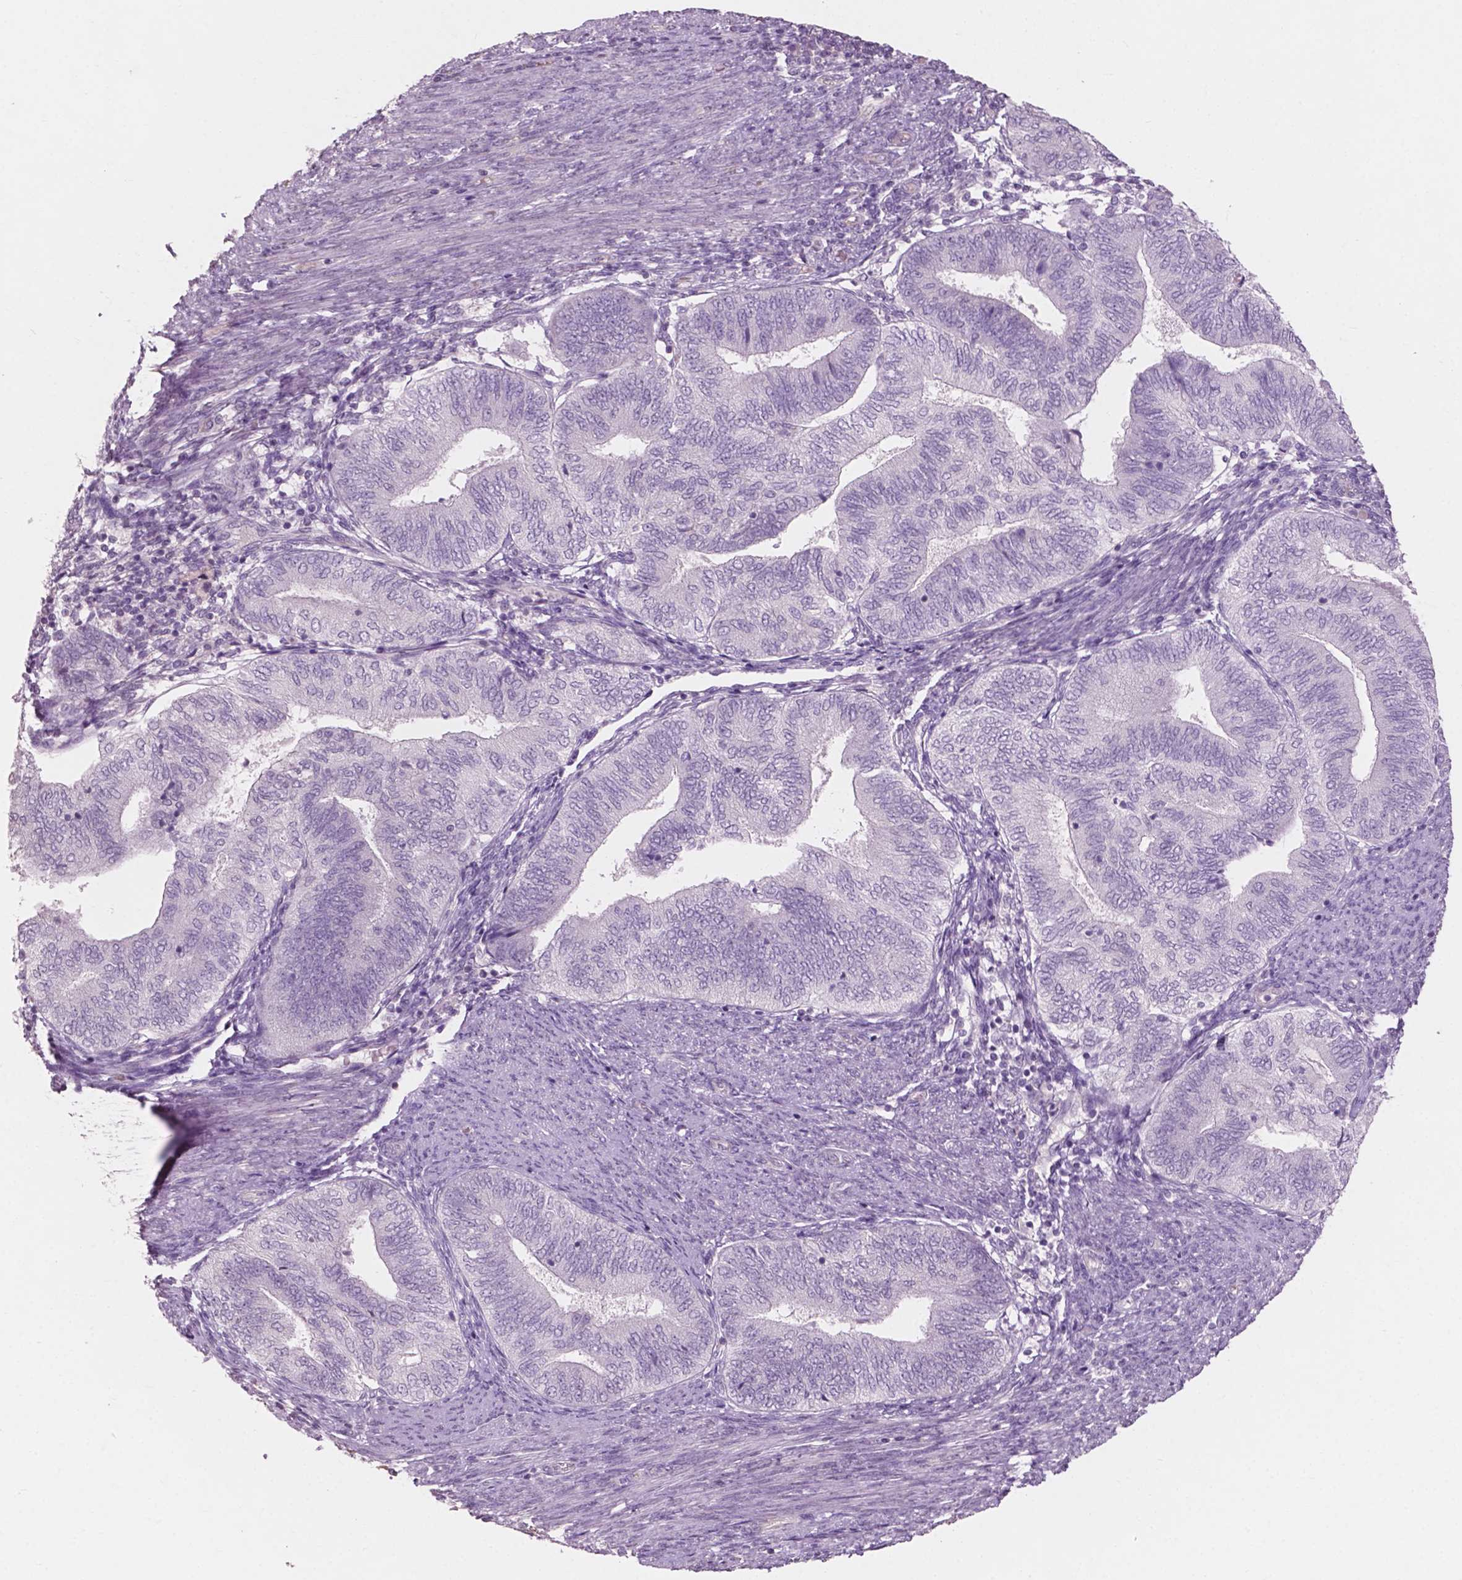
{"staining": {"intensity": "negative", "quantity": "none", "location": "none"}, "tissue": "endometrial cancer", "cell_type": "Tumor cells", "image_type": "cancer", "snomed": [{"axis": "morphology", "description": "Adenocarcinoma, NOS"}, {"axis": "topography", "description": "Endometrium"}], "caption": "DAB (3,3'-diaminobenzidine) immunohistochemical staining of human endometrial adenocarcinoma displays no significant expression in tumor cells.", "gene": "AWAT1", "patient": {"sex": "female", "age": 65}}